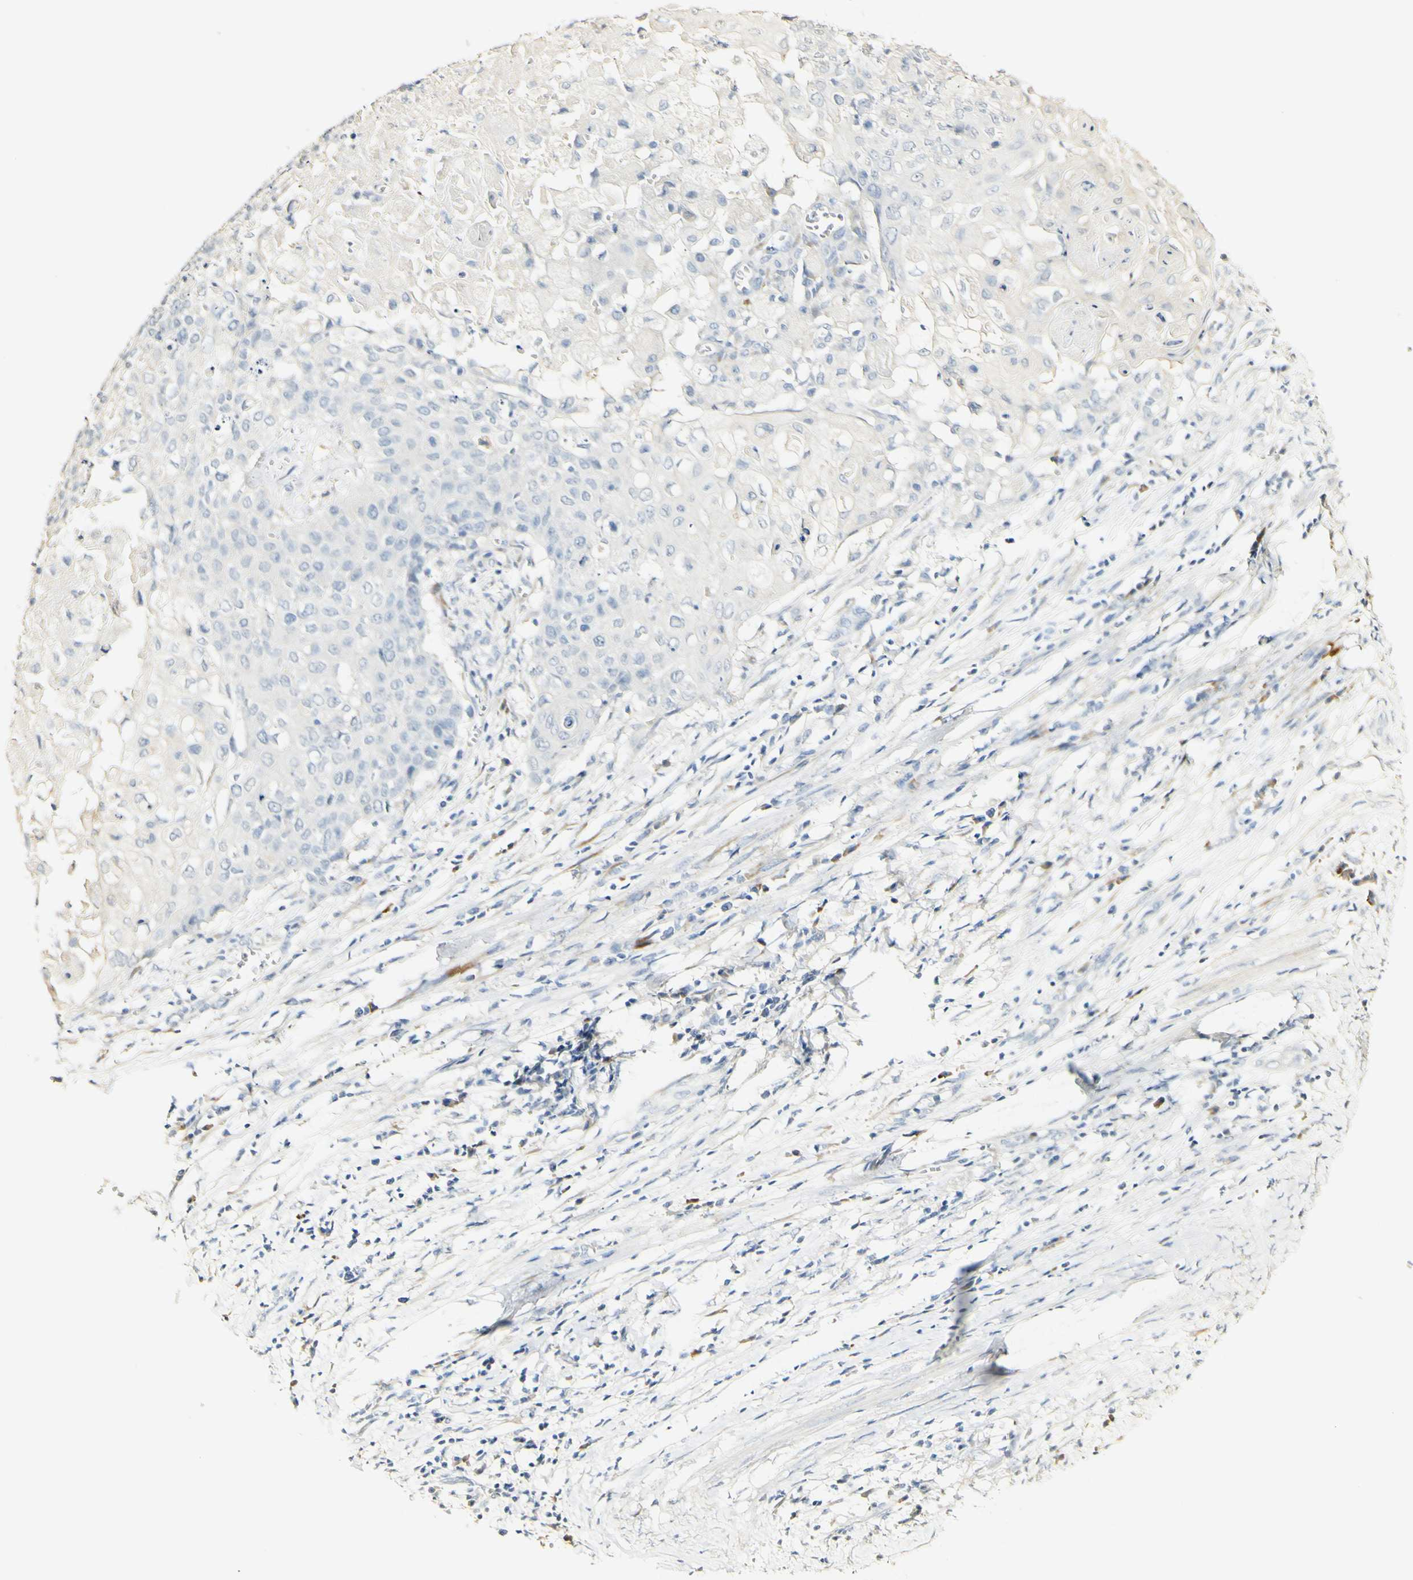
{"staining": {"intensity": "negative", "quantity": "none", "location": "none"}, "tissue": "cervical cancer", "cell_type": "Tumor cells", "image_type": "cancer", "snomed": [{"axis": "morphology", "description": "Squamous cell carcinoma, NOS"}, {"axis": "topography", "description": "Cervix"}], "caption": "The immunohistochemistry image has no significant positivity in tumor cells of cervical cancer tissue.", "gene": "FMO3", "patient": {"sex": "female", "age": 39}}